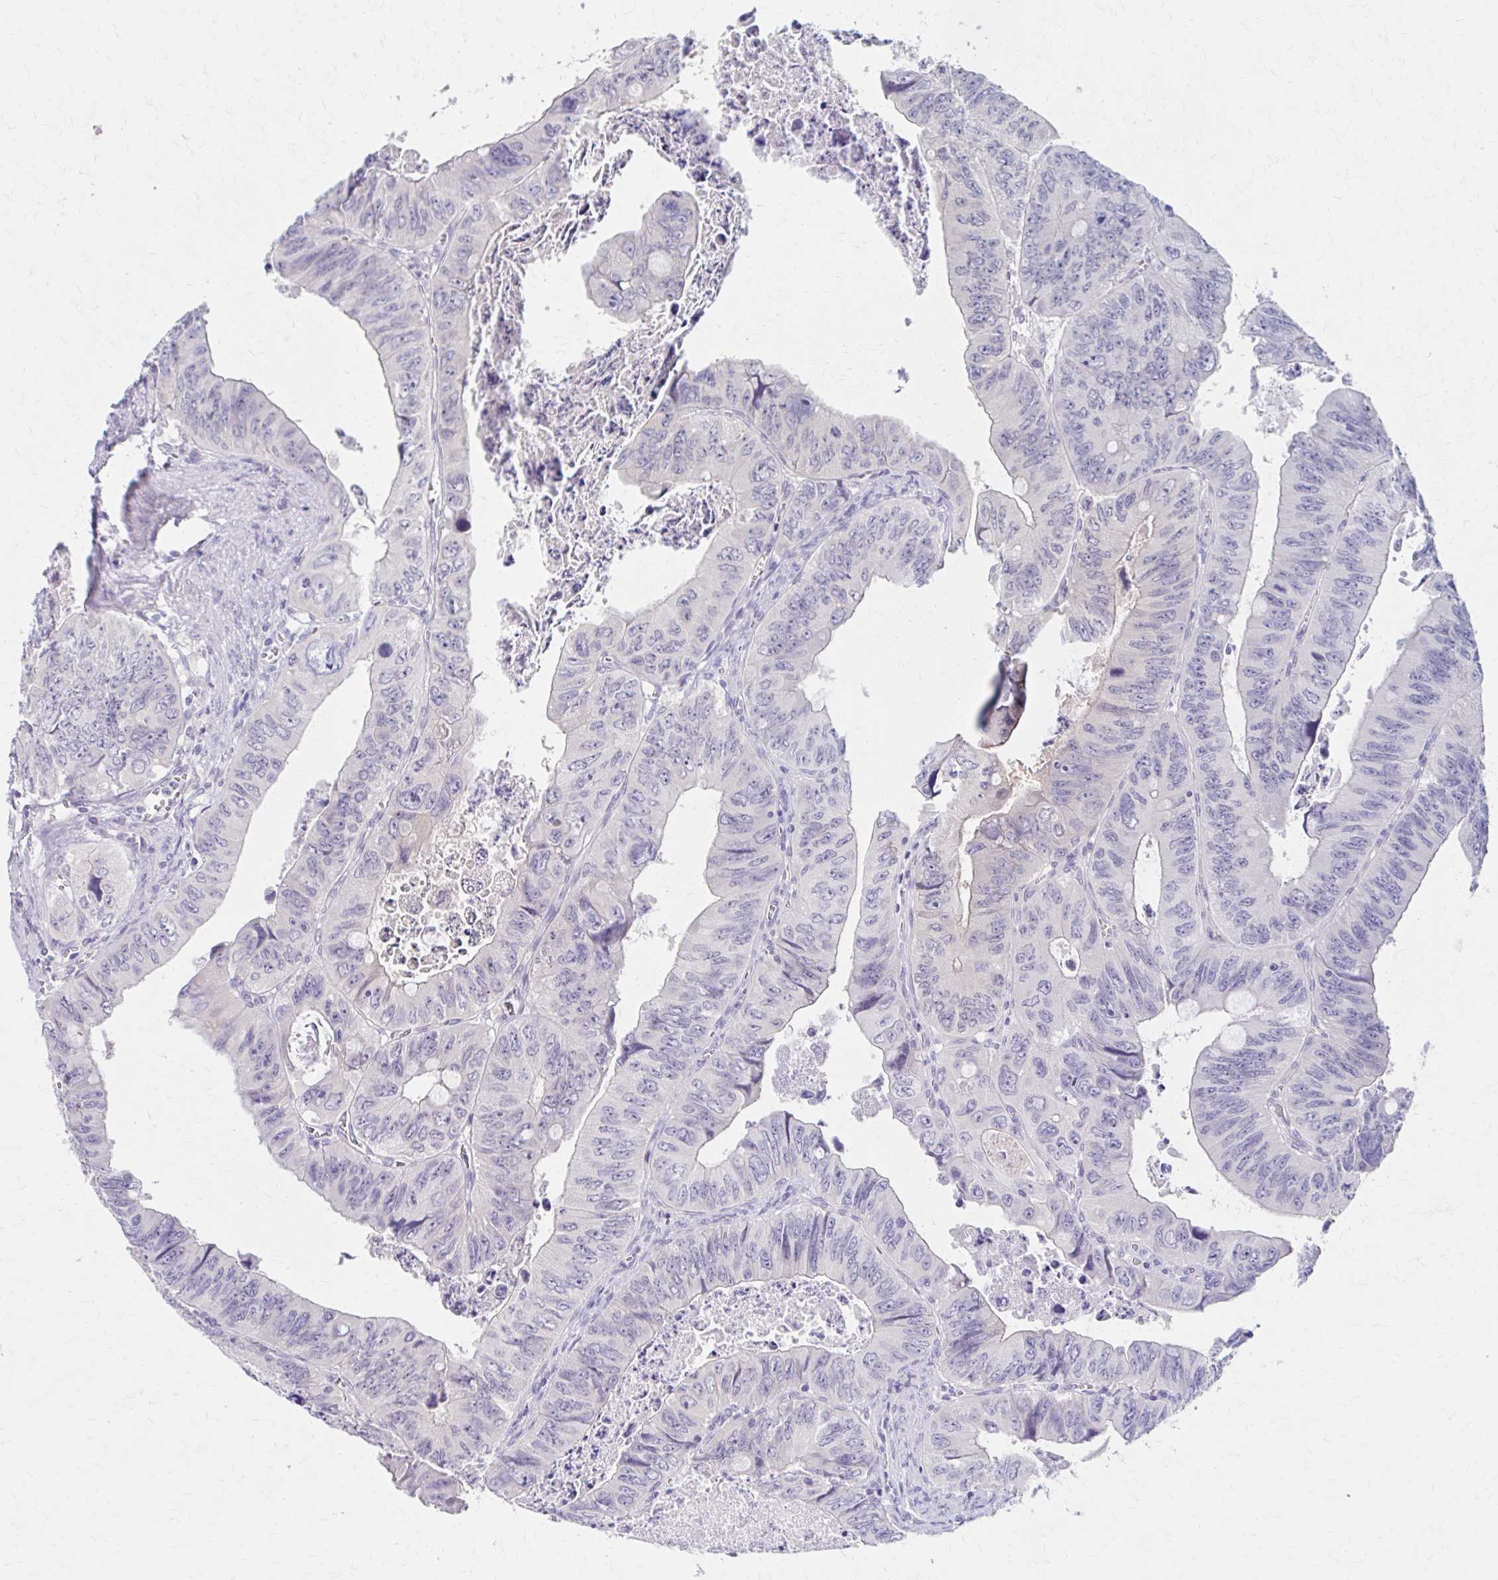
{"staining": {"intensity": "negative", "quantity": "none", "location": "none"}, "tissue": "colorectal cancer", "cell_type": "Tumor cells", "image_type": "cancer", "snomed": [{"axis": "morphology", "description": "Adenocarcinoma, NOS"}, {"axis": "topography", "description": "Colon"}], "caption": "The IHC histopathology image has no significant positivity in tumor cells of adenocarcinoma (colorectal) tissue. (DAB (3,3'-diaminobenzidine) IHC, high magnification).", "gene": "AZGP1", "patient": {"sex": "female", "age": 84}}